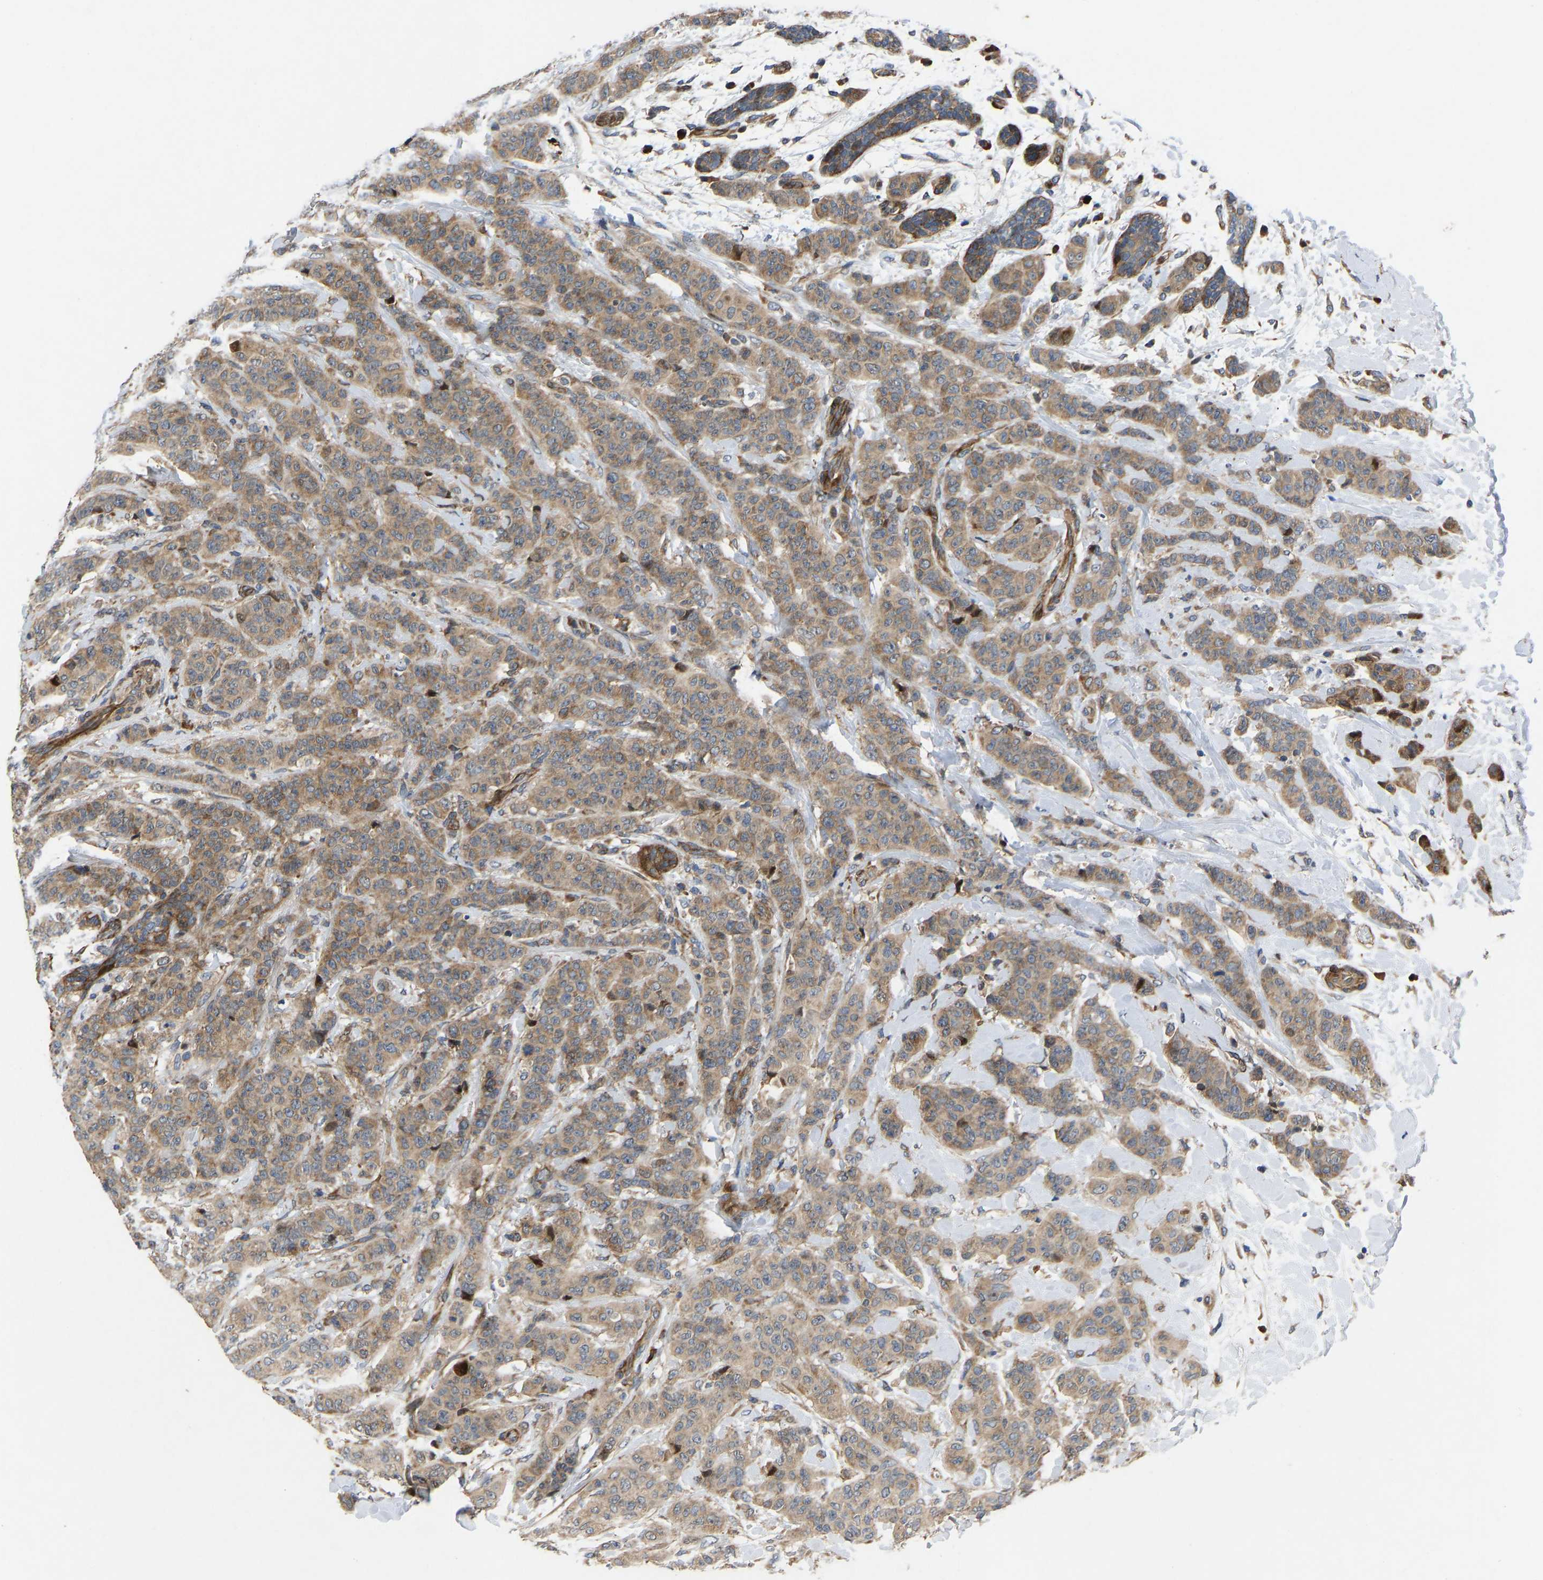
{"staining": {"intensity": "moderate", "quantity": ">75%", "location": "cytoplasmic/membranous"}, "tissue": "breast cancer", "cell_type": "Tumor cells", "image_type": "cancer", "snomed": [{"axis": "morphology", "description": "Normal tissue, NOS"}, {"axis": "morphology", "description": "Duct carcinoma"}, {"axis": "topography", "description": "Breast"}], "caption": "Breast cancer tissue reveals moderate cytoplasmic/membranous expression in about >75% of tumor cells, visualized by immunohistochemistry.", "gene": "TMEM38B", "patient": {"sex": "female", "age": 40}}